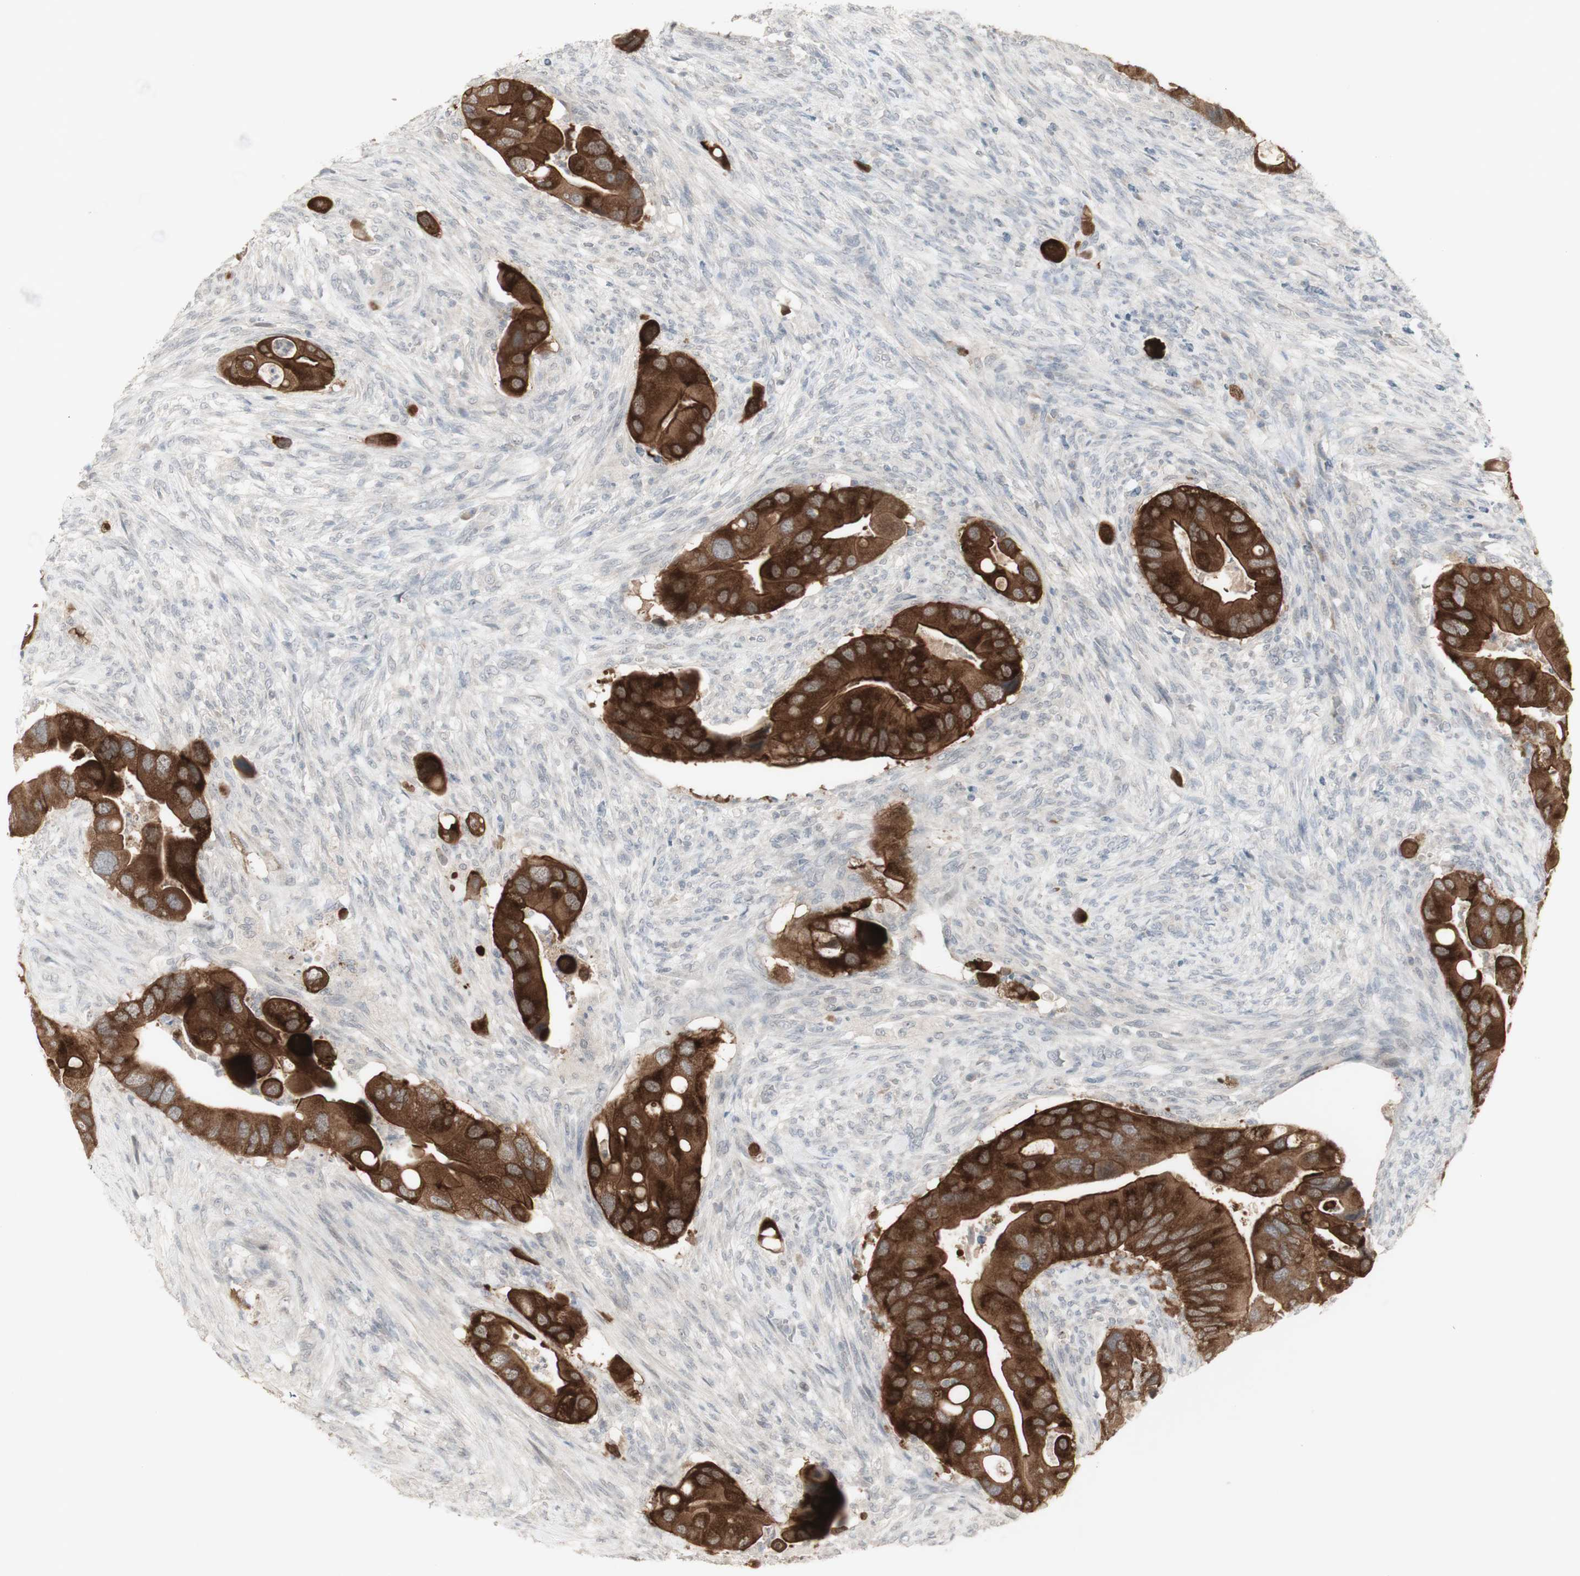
{"staining": {"intensity": "strong", "quantity": ">75%", "location": "cytoplasmic/membranous"}, "tissue": "colorectal cancer", "cell_type": "Tumor cells", "image_type": "cancer", "snomed": [{"axis": "morphology", "description": "Adenocarcinoma, NOS"}, {"axis": "topography", "description": "Rectum"}], "caption": "Immunohistochemistry image of colorectal adenocarcinoma stained for a protein (brown), which shows high levels of strong cytoplasmic/membranous positivity in about >75% of tumor cells.", "gene": "C1orf116", "patient": {"sex": "female", "age": 57}}